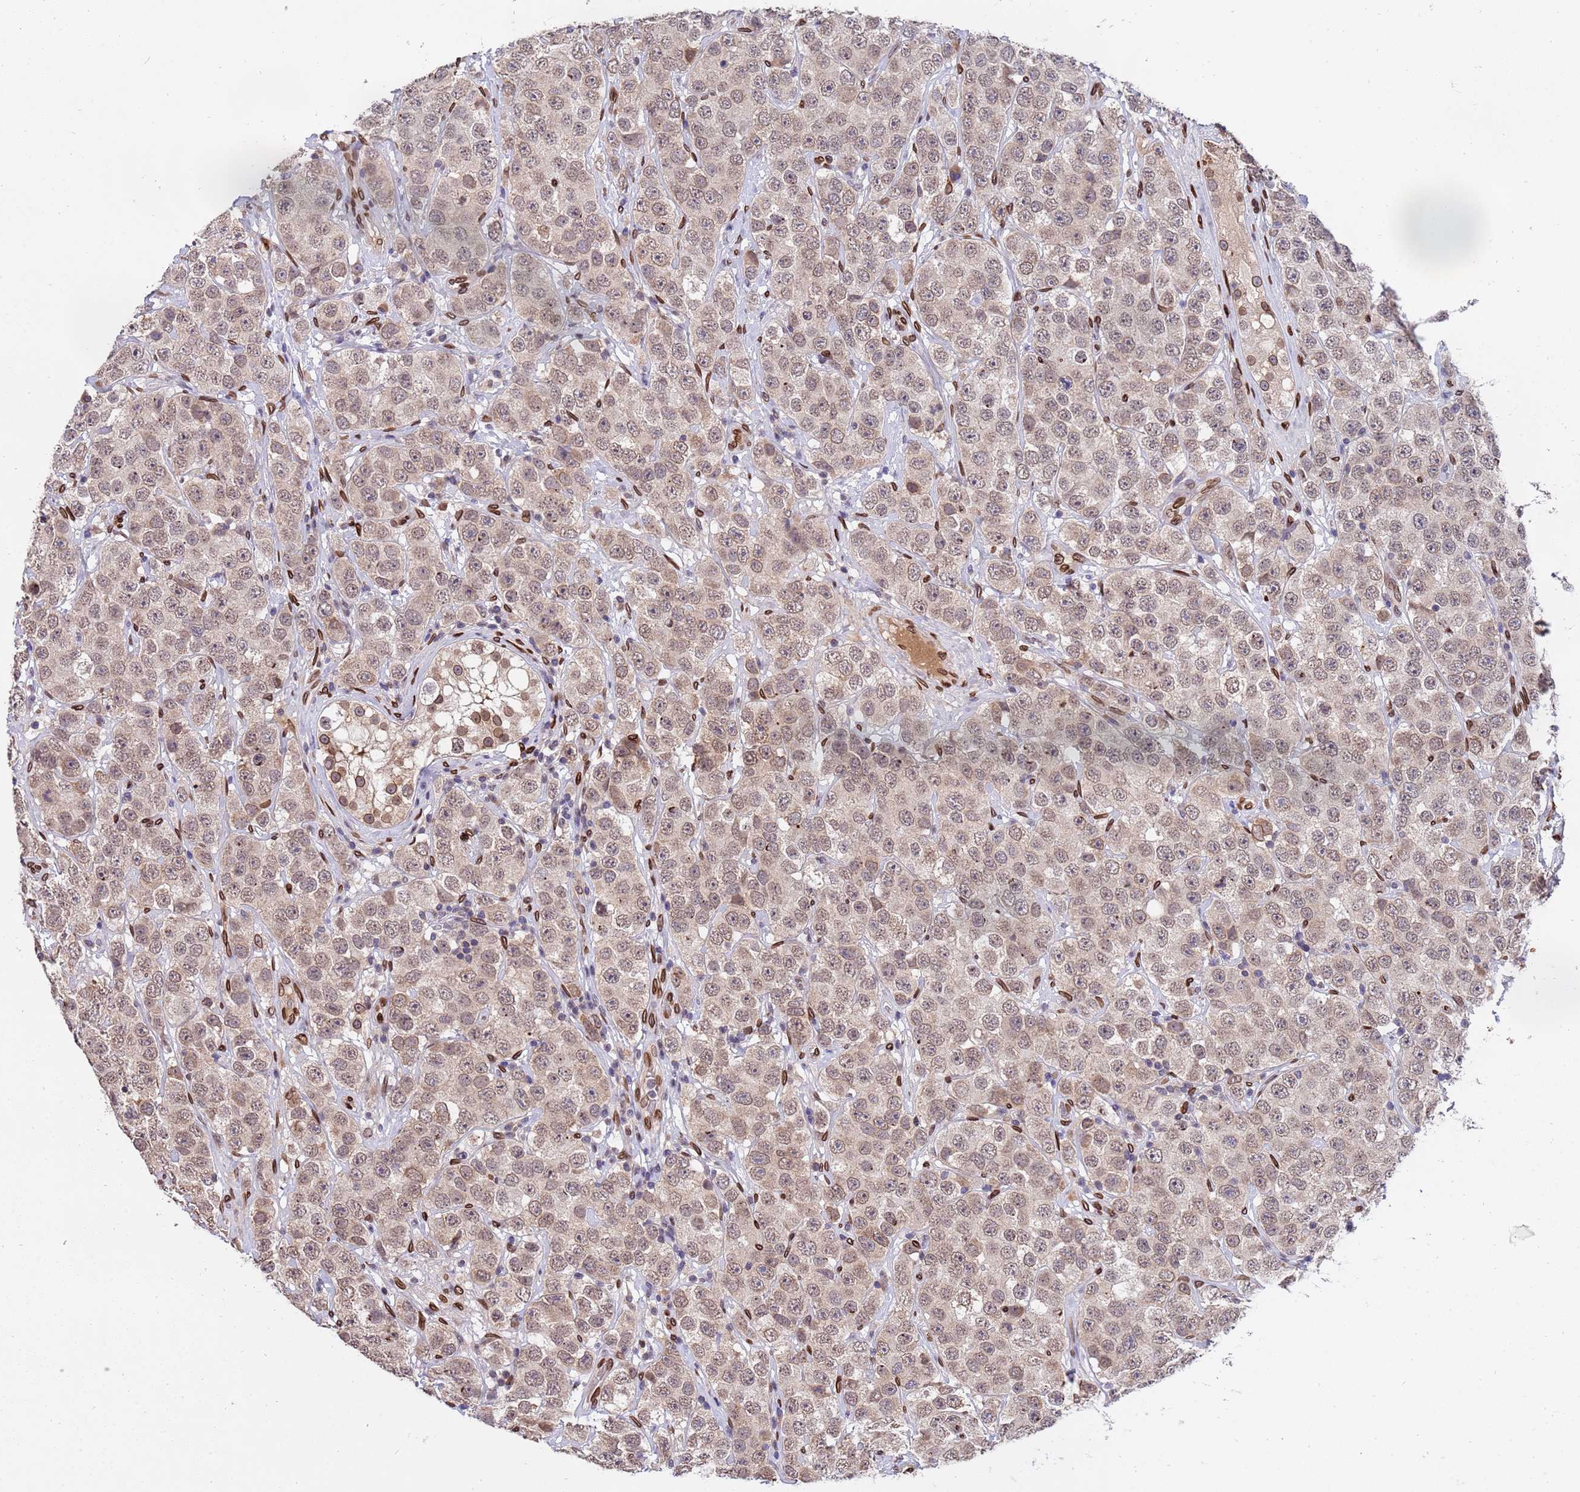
{"staining": {"intensity": "weak", "quantity": ">75%", "location": "nuclear"}, "tissue": "testis cancer", "cell_type": "Tumor cells", "image_type": "cancer", "snomed": [{"axis": "morphology", "description": "Seminoma, NOS"}, {"axis": "topography", "description": "Testis"}], "caption": "Weak nuclear positivity is appreciated in approximately >75% of tumor cells in testis cancer.", "gene": "GPR135", "patient": {"sex": "male", "age": 28}}